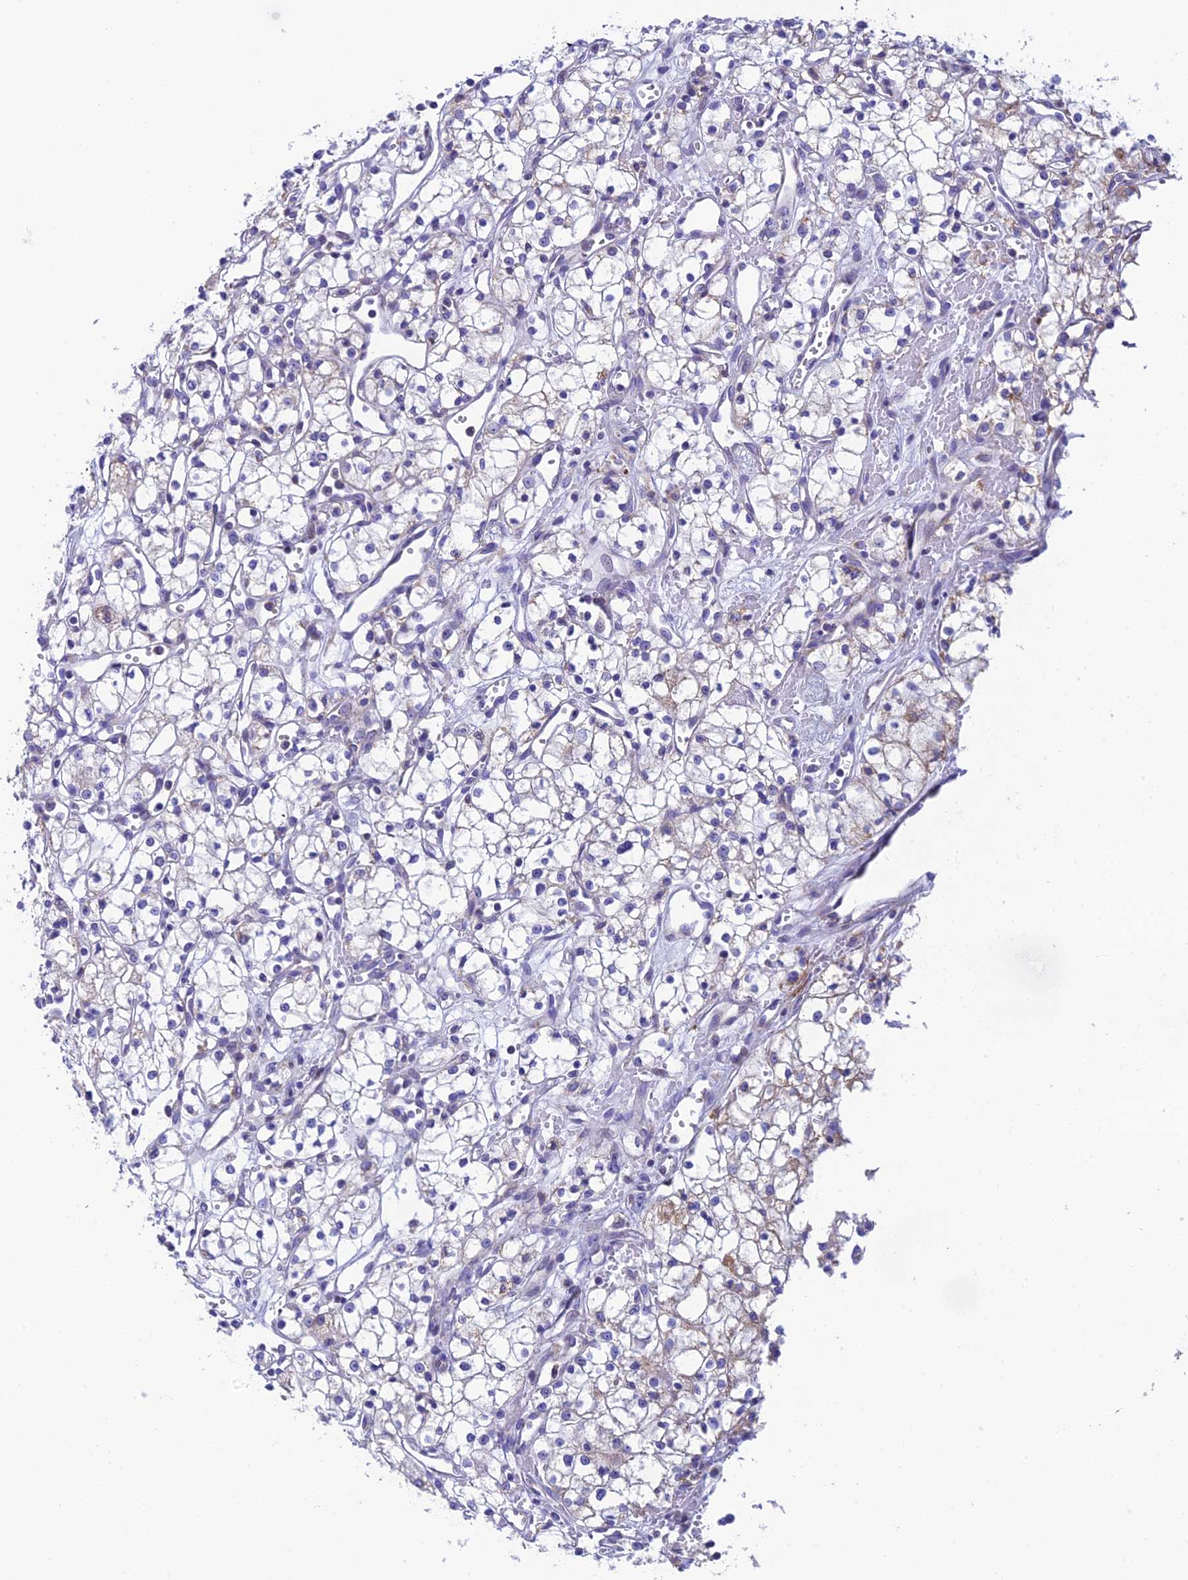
{"staining": {"intensity": "negative", "quantity": "none", "location": "none"}, "tissue": "renal cancer", "cell_type": "Tumor cells", "image_type": "cancer", "snomed": [{"axis": "morphology", "description": "Adenocarcinoma, NOS"}, {"axis": "topography", "description": "Kidney"}], "caption": "Immunohistochemical staining of adenocarcinoma (renal) shows no significant expression in tumor cells.", "gene": "REEP4", "patient": {"sex": "male", "age": 59}}